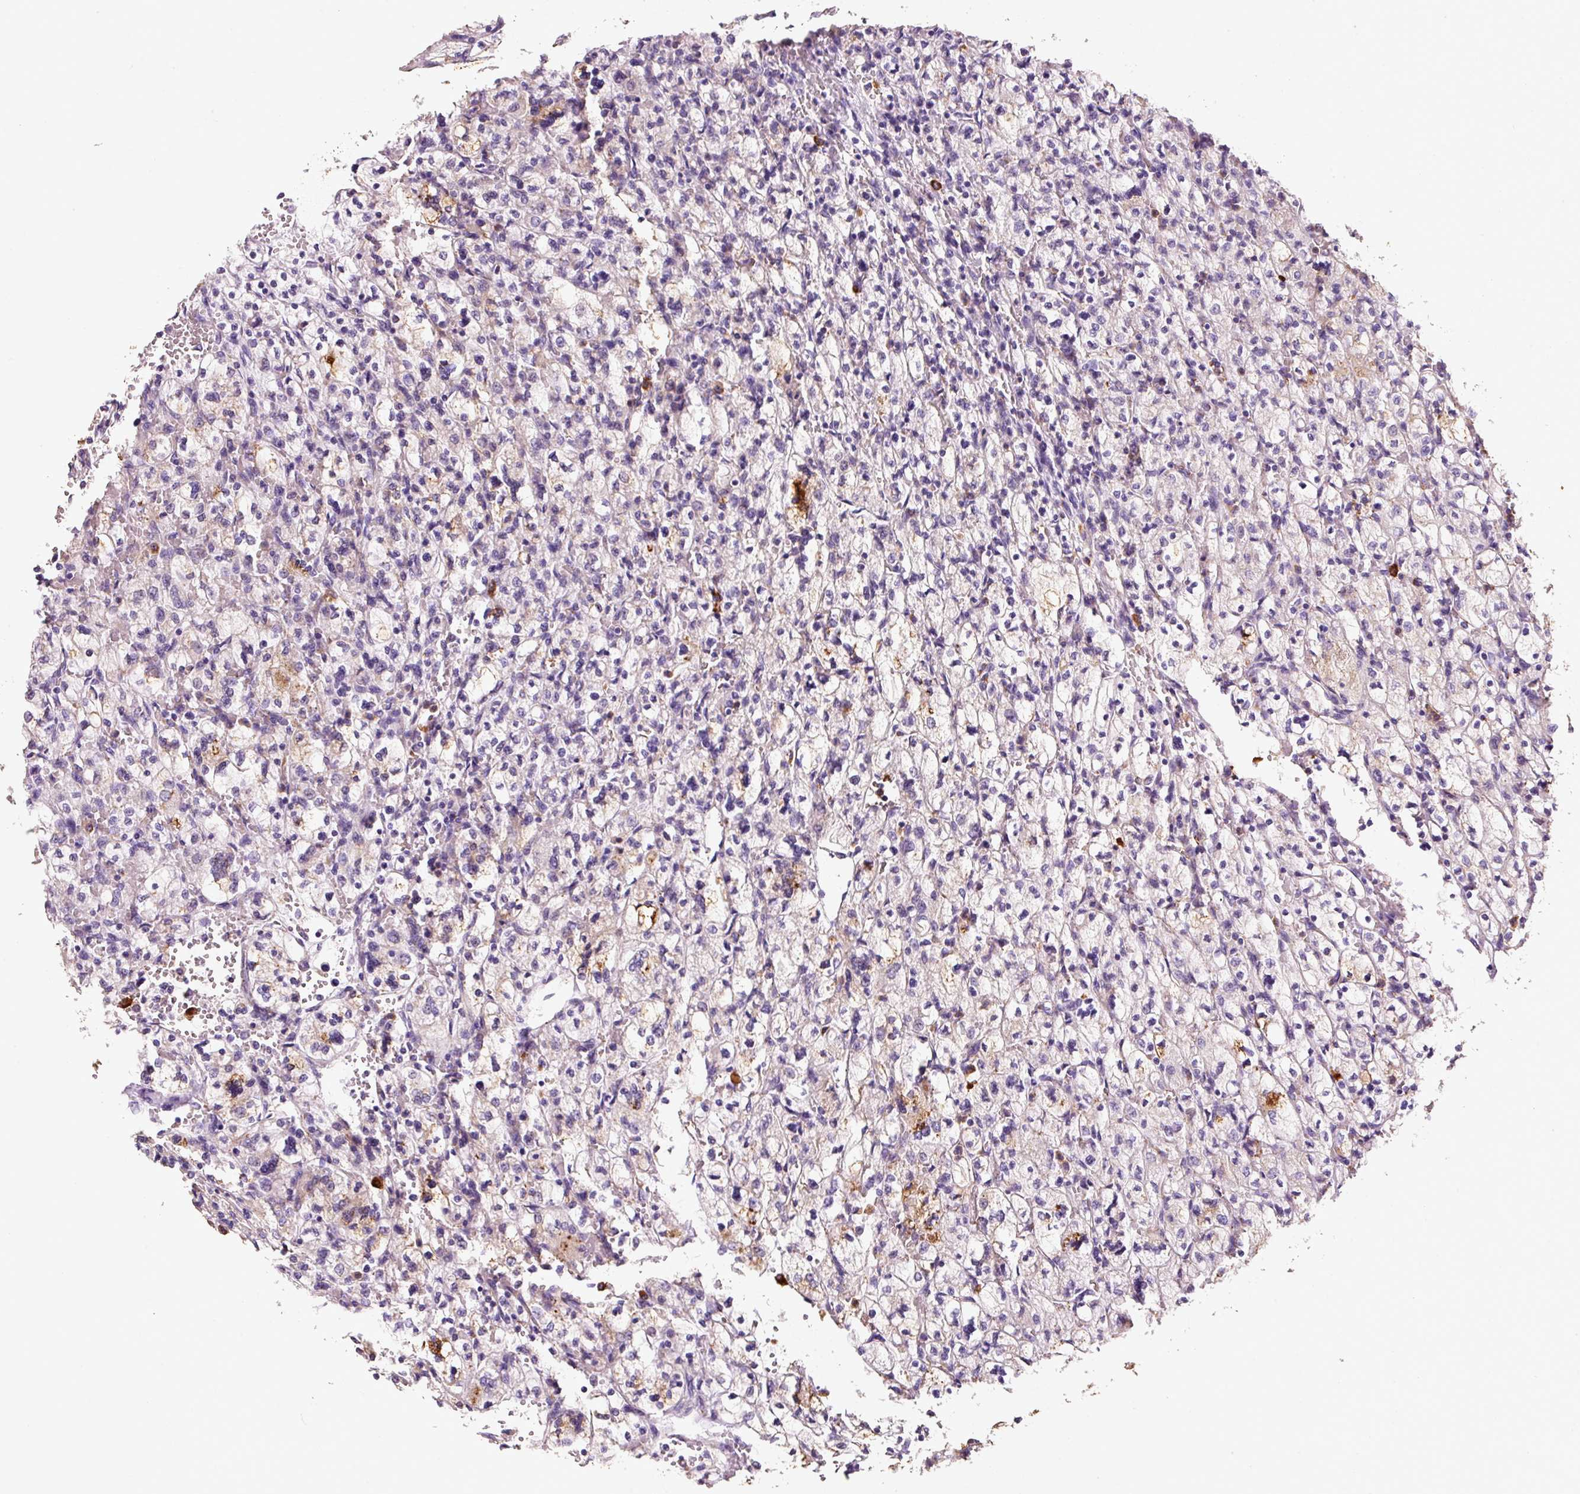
{"staining": {"intensity": "weak", "quantity": "<25%", "location": "cytoplasmic/membranous"}, "tissue": "renal cancer", "cell_type": "Tumor cells", "image_type": "cancer", "snomed": [{"axis": "morphology", "description": "Adenocarcinoma, NOS"}, {"axis": "topography", "description": "Kidney"}], "caption": "Micrograph shows no significant protein staining in tumor cells of adenocarcinoma (renal).", "gene": "TMC8", "patient": {"sex": "female", "age": 83}}